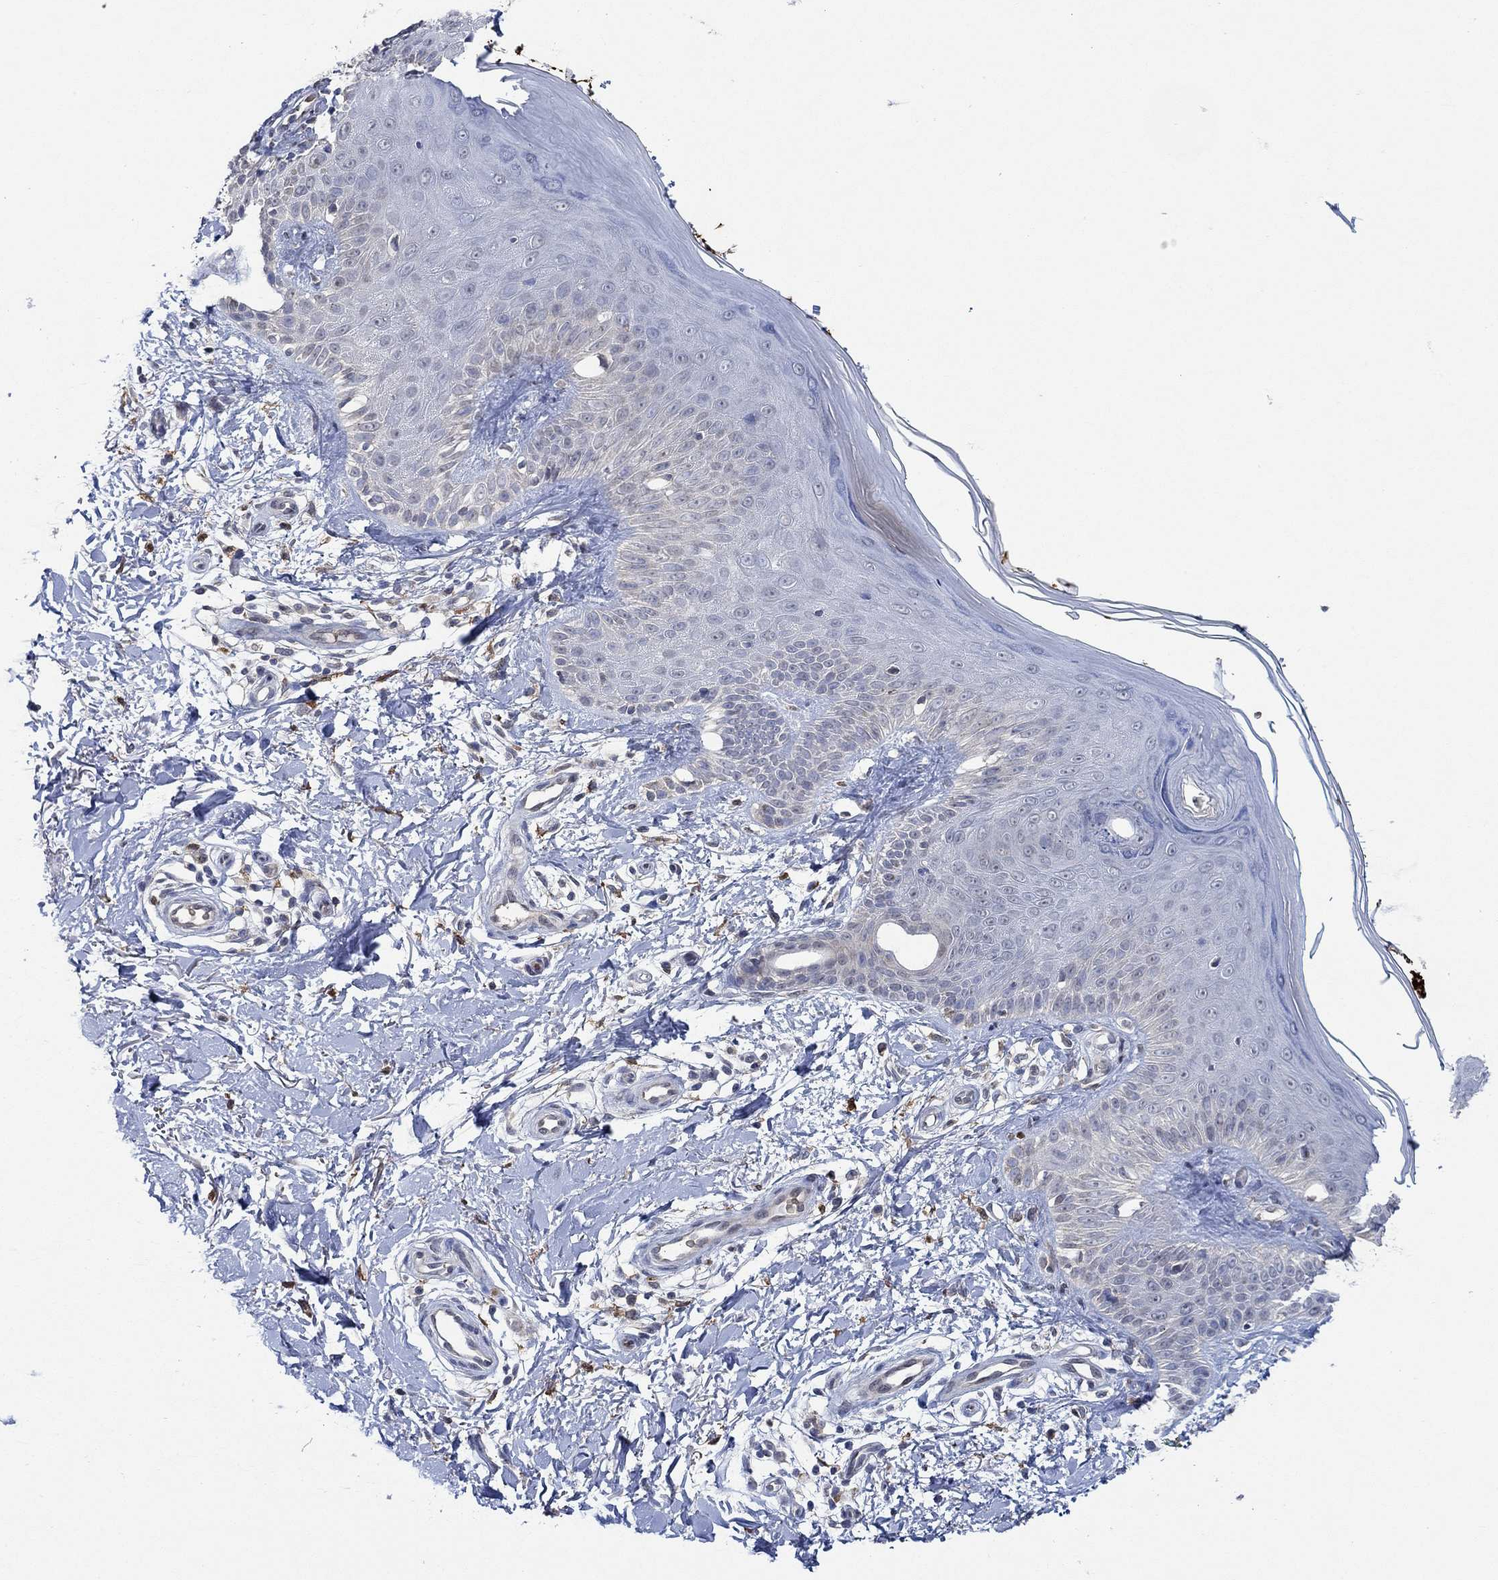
{"staining": {"intensity": "negative", "quantity": "none", "location": "none"}, "tissue": "skin", "cell_type": "Fibroblasts", "image_type": "normal", "snomed": [{"axis": "morphology", "description": "Normal tissue, NOS"}, {"axis": "morphology", "description": "Inflammation, NOS"}, {"axis": "morphology", "description": "Fibrosis, NOS"}, {"axis": "topography", "description": "Skin"}], "caption": "Immunohistochemistry histopathology image of normal skin: skin stained with DAB (3,3'-diaminobenzidine) shows no significant protein staining in fibroblasts. The staining is performed using DAB brown chromogen with nuclei counter-stained in using hematoxylin.", "gene": "MPP1", "patient": {"sex": "male", "age": 71}}